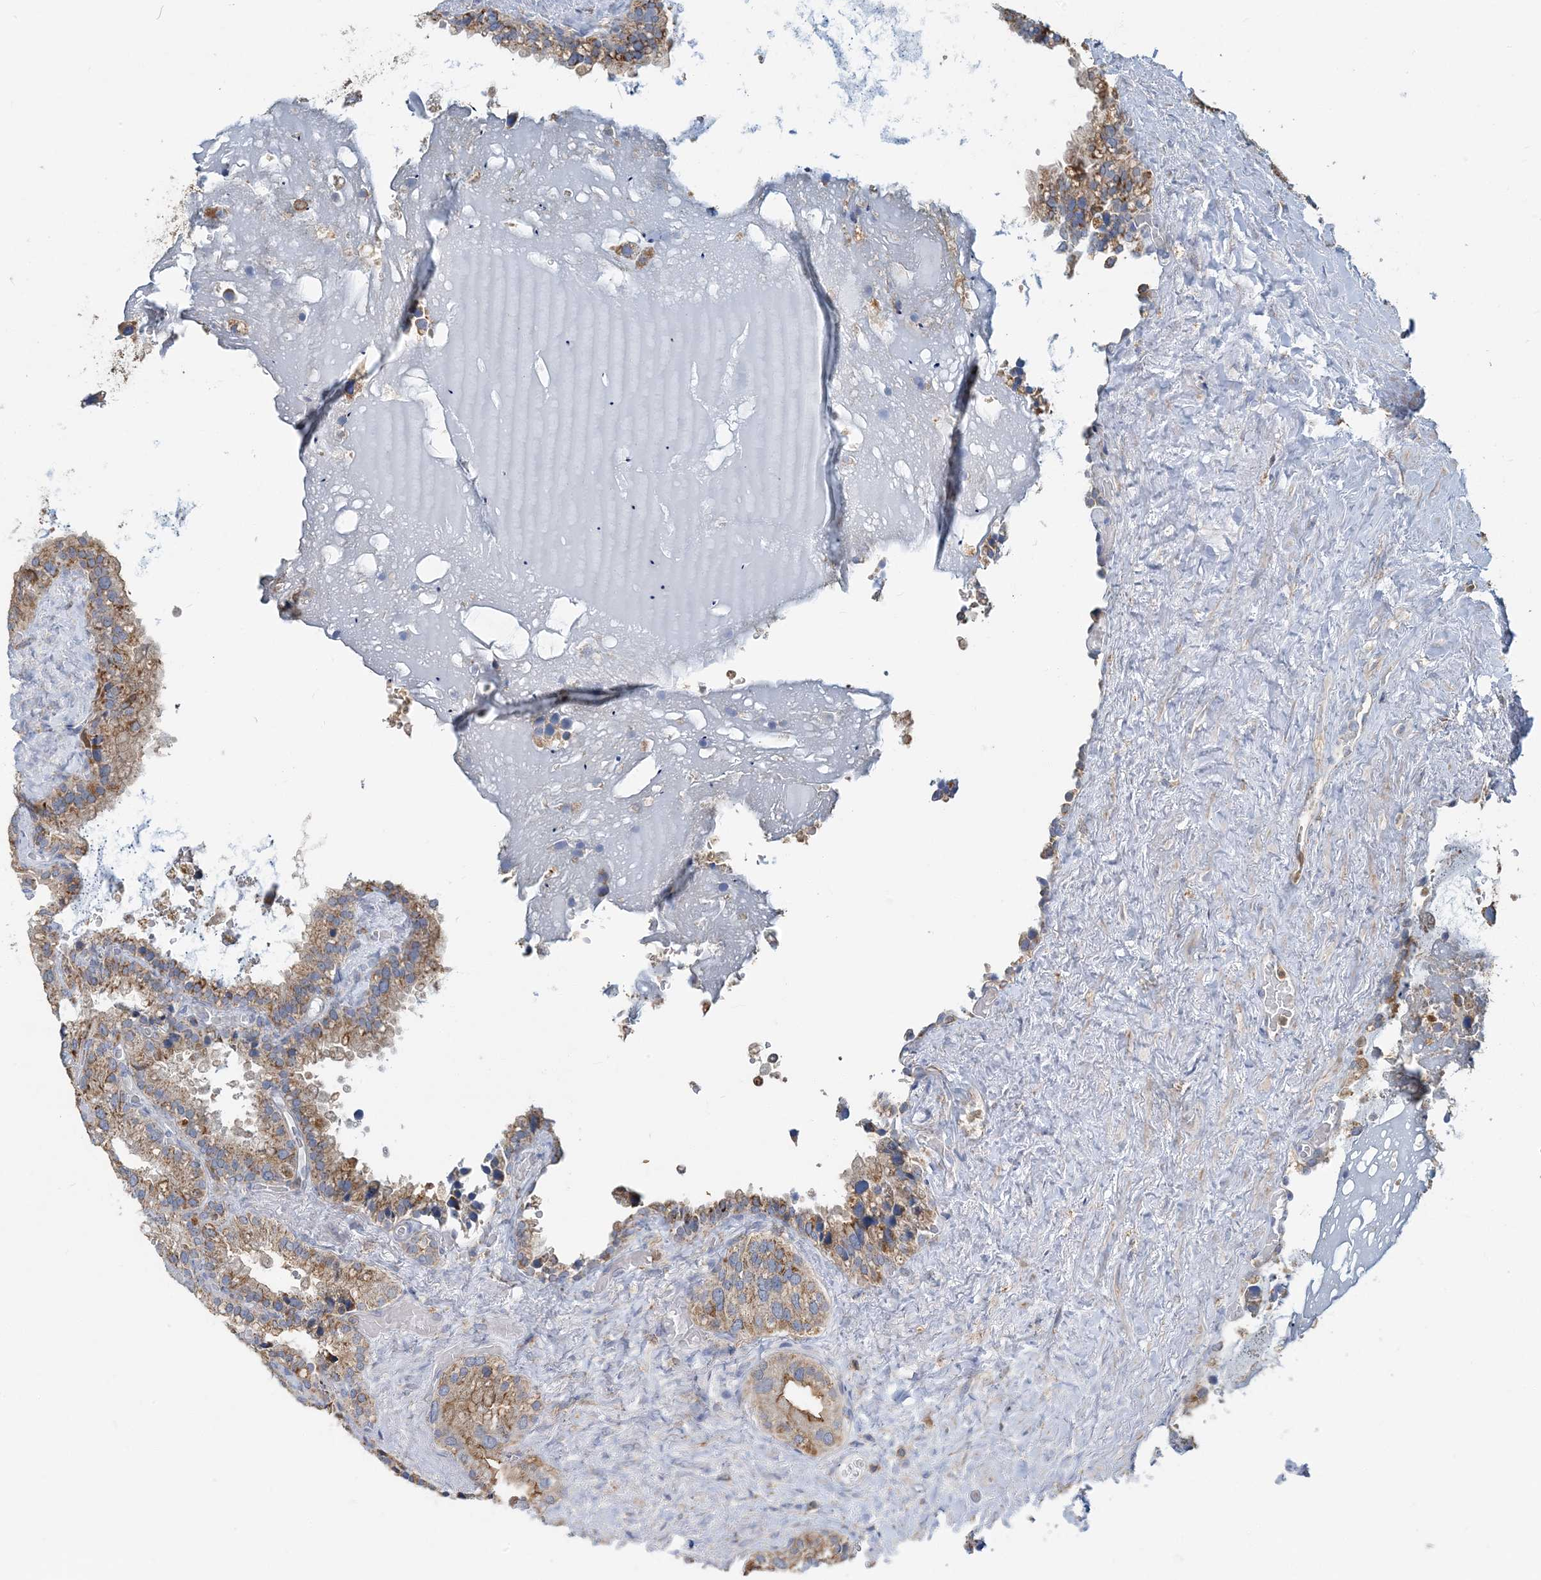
{"staining": {"intensity": "moderate", "quantity": ">75%", "location": "cytoplasmic/membranous"}, "tissue": "seminal vesicle", "cell_type": "Glandular cells", "image_type": "normal", "snomed": [{"axis": "morphology", "description": "Normal tissue, NOS"}, {"axis": "topography", "description": "Prostate"}, {"axis": "topography", "description": "Seminal veicle"}], "caption": "Brown immunohistochemical staining in unremarkable human seminal vesicle shows moderate cytoplasmic/membranous expression in about >75% of glandular cells.", "gene": "TMLHE", "patient": {"sex": "male", "age": 68}}